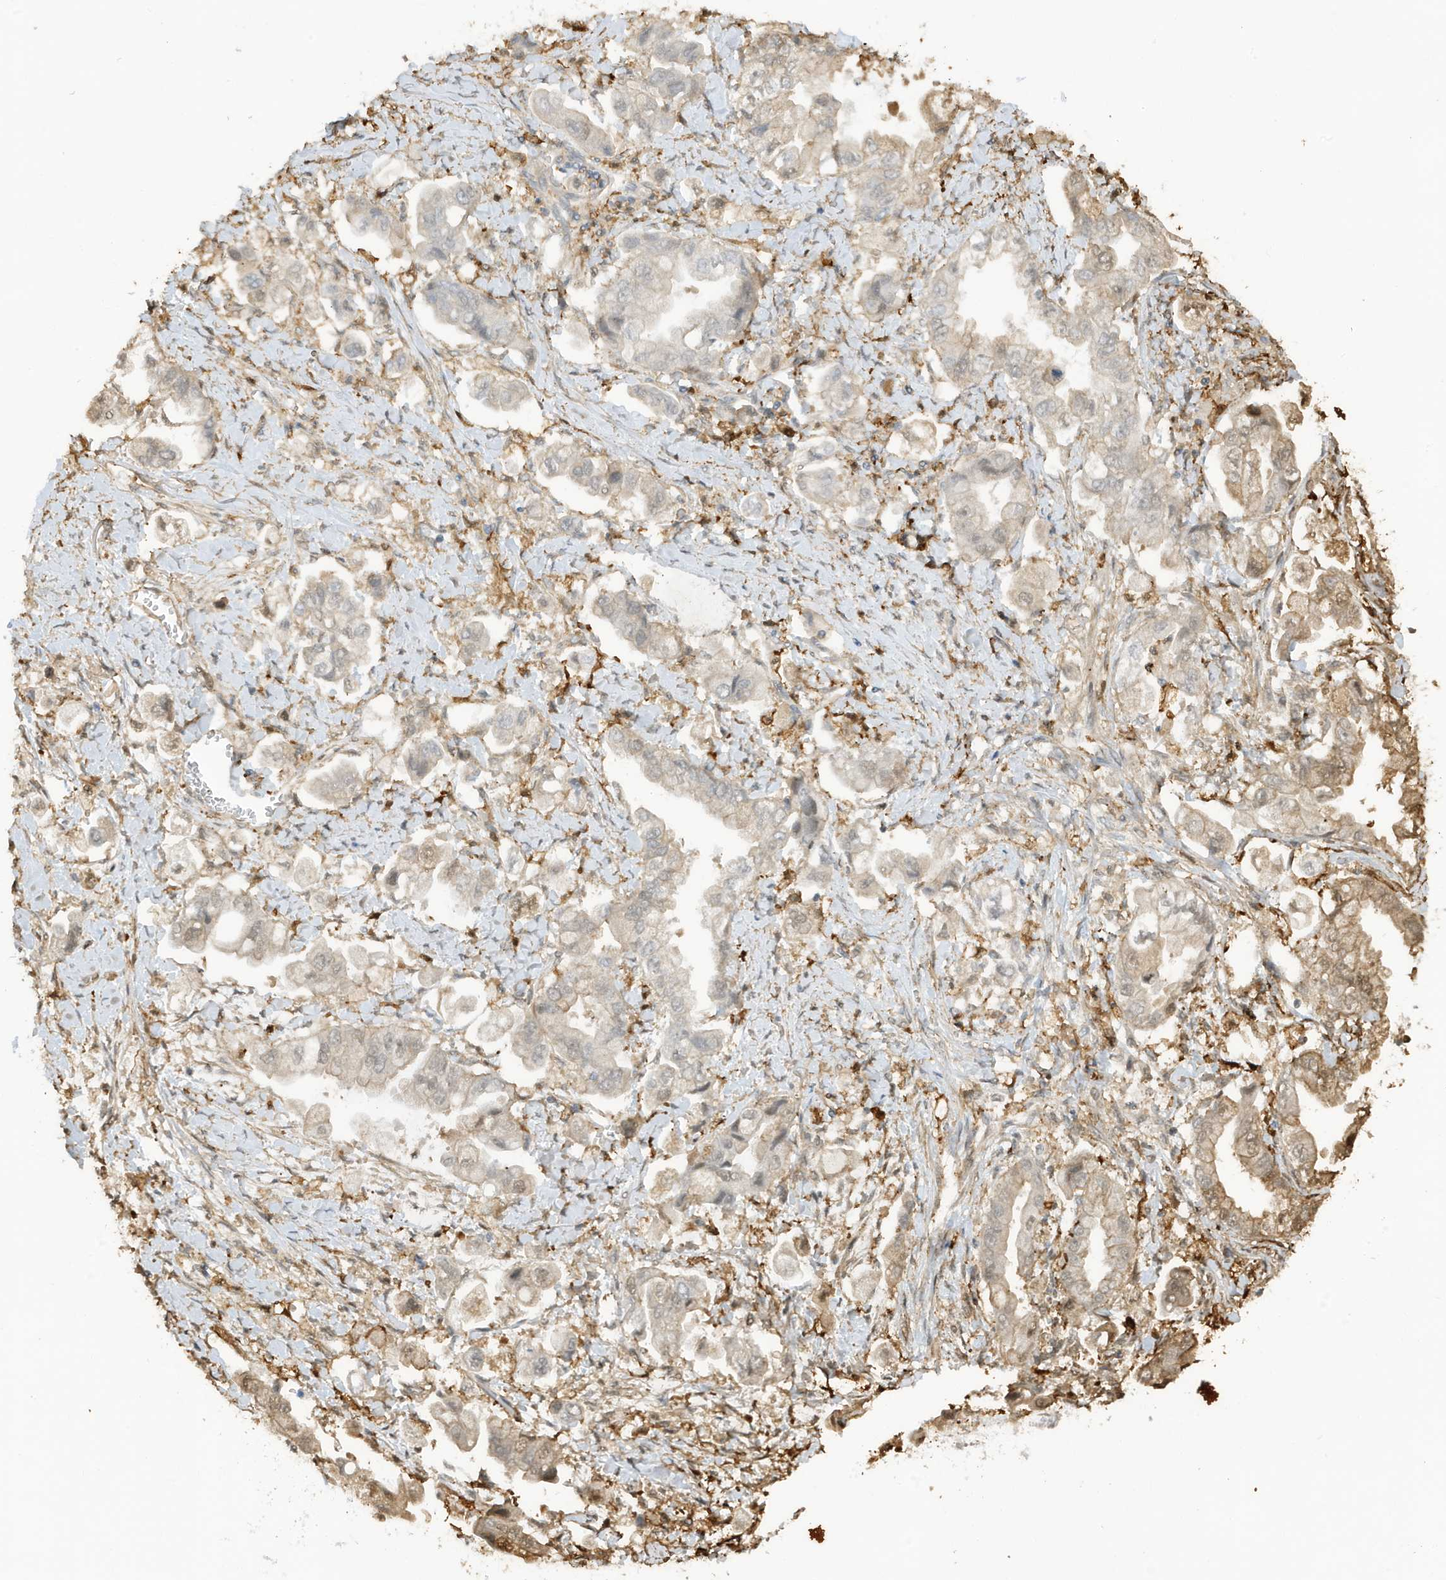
{"staining": {"intensity": "weak", "quantity": "<25%", "location": "cytoplasmic/membranous"}, "tissue": "stomach cancer", "cell_type": "Tumor cells", "image_type": "cancer", "snomed": [{"axis": "morphology", "description": "Adenocarcinoma, NOS"}, {"axis": "topography", "description": "Stomach"}], "caption": "The IHC micrograph has no significant positivity in tumor cells of stomach cancer (adenocarcinoma) tissue.", "gene": "PHACTR2", "patient": {"sex": "male", "age": 62}}